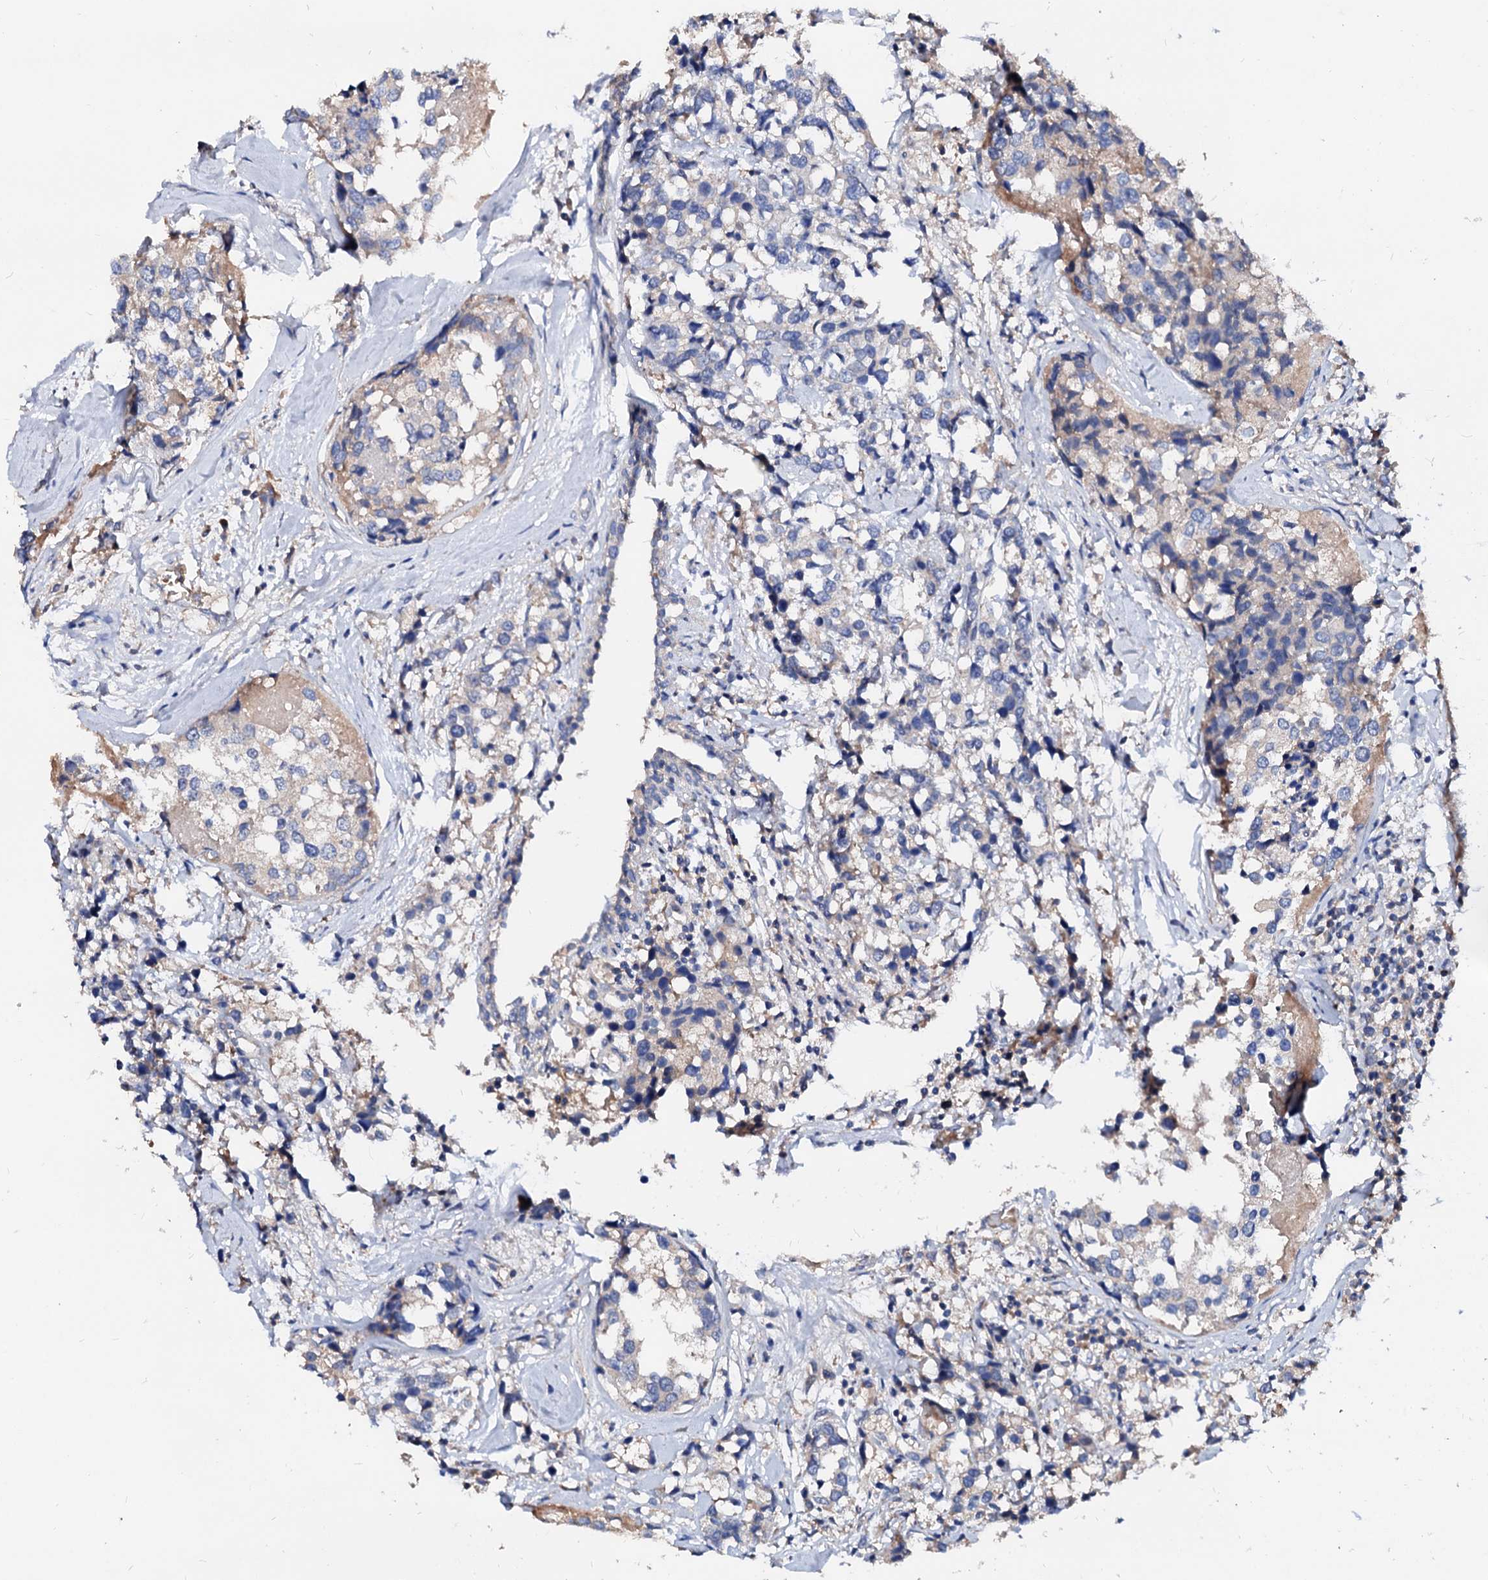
{"staining": {"intensity": "weak", "quantity": "<25%", "location": "cytoplasmic/membranous"}, "tissue": "breast cancer", "cell_type": "Tumor cells", "image_type": "cancer", "snomed": [{"axis": "morphology", "description": "Lobular carcinoma"}, {"axis": "topography", "description": "Breast"}], "caption": "Tumor cells are negative for brown protein staining in lobular carcinoma (breast).", "gene": "EXTL1", "patient": {"sex": "female", "age": 59}}